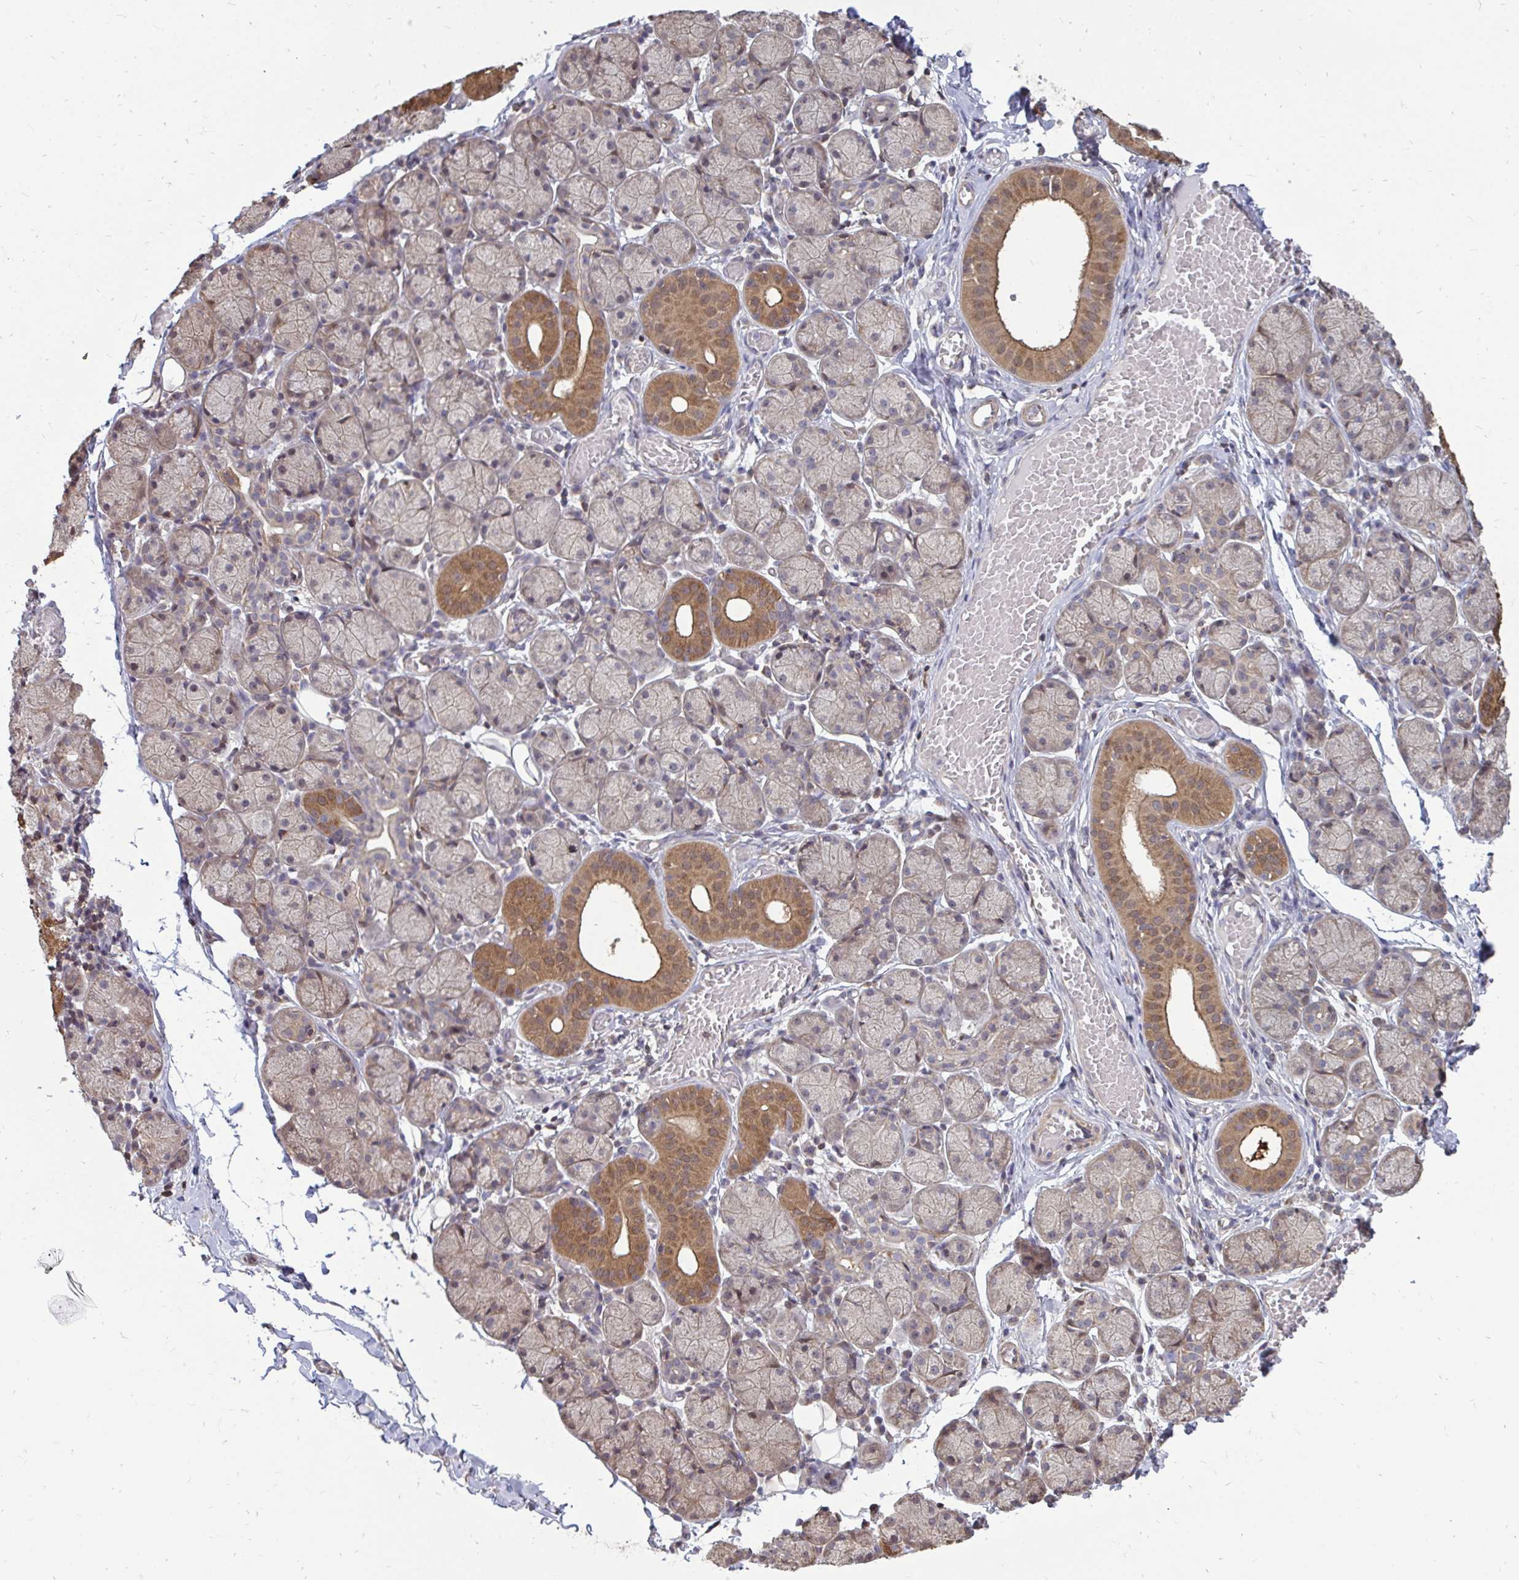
{"staining": {"intensity": "moderate", "quantity": "<25%", "location": "cytoplasmic/membranous"}, "tissue": "salivary gland", "cell_type": "Glandular cells", "image_type": "normal", "snomed": [{"axis": "morphology", "description": "Normal tissue, NOS"}, {"axis": "topography", "description": "Salivary gland"}], "caption": "DAB immunohistochemical staining of unremarkable salivary gland shows moderate cytoplasmic/membranous protein positivity in about <25% of glandular cells.", "gene": "DNAJA2", "patient": {"sex": "female", "age": 24}}